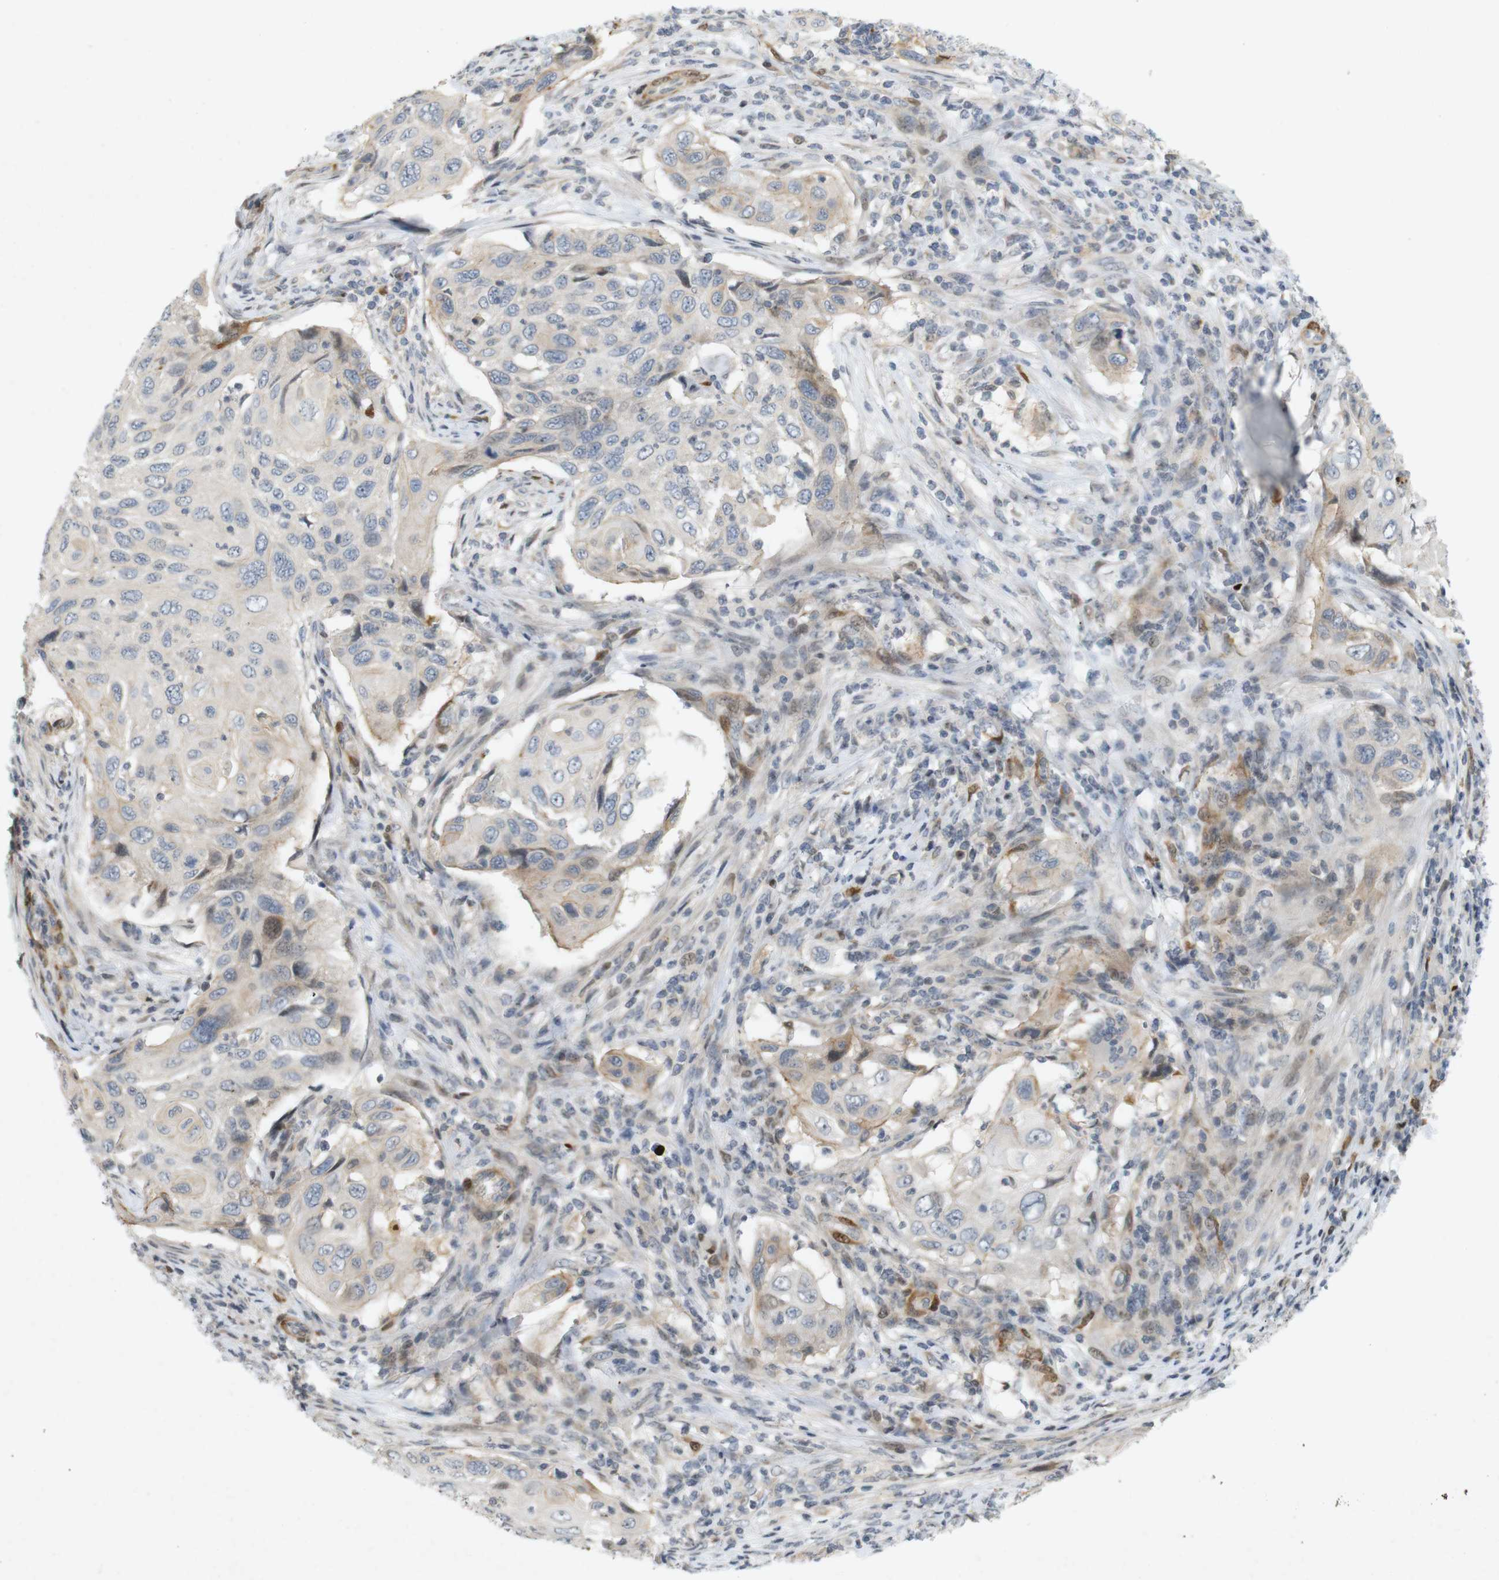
{"staining": {"intensity": "negative", "quantity": "none", "location": "none"}, "tissue": "cervical cancer", "cell_type": "Tumor cells", "image_type": "cancer", "snomed": [{"axis": "morphology", "description": "Squamous cell carcinoma, NOS"}, {"axis": "topography", "description": "Cervix"}], "caption": "An image of human cervical cancer (squamous cell carcinoma) is negative for staining in tumor cells.", "gene": "PPP1R14A", "patient": {"sex": "female", "age": 70}}